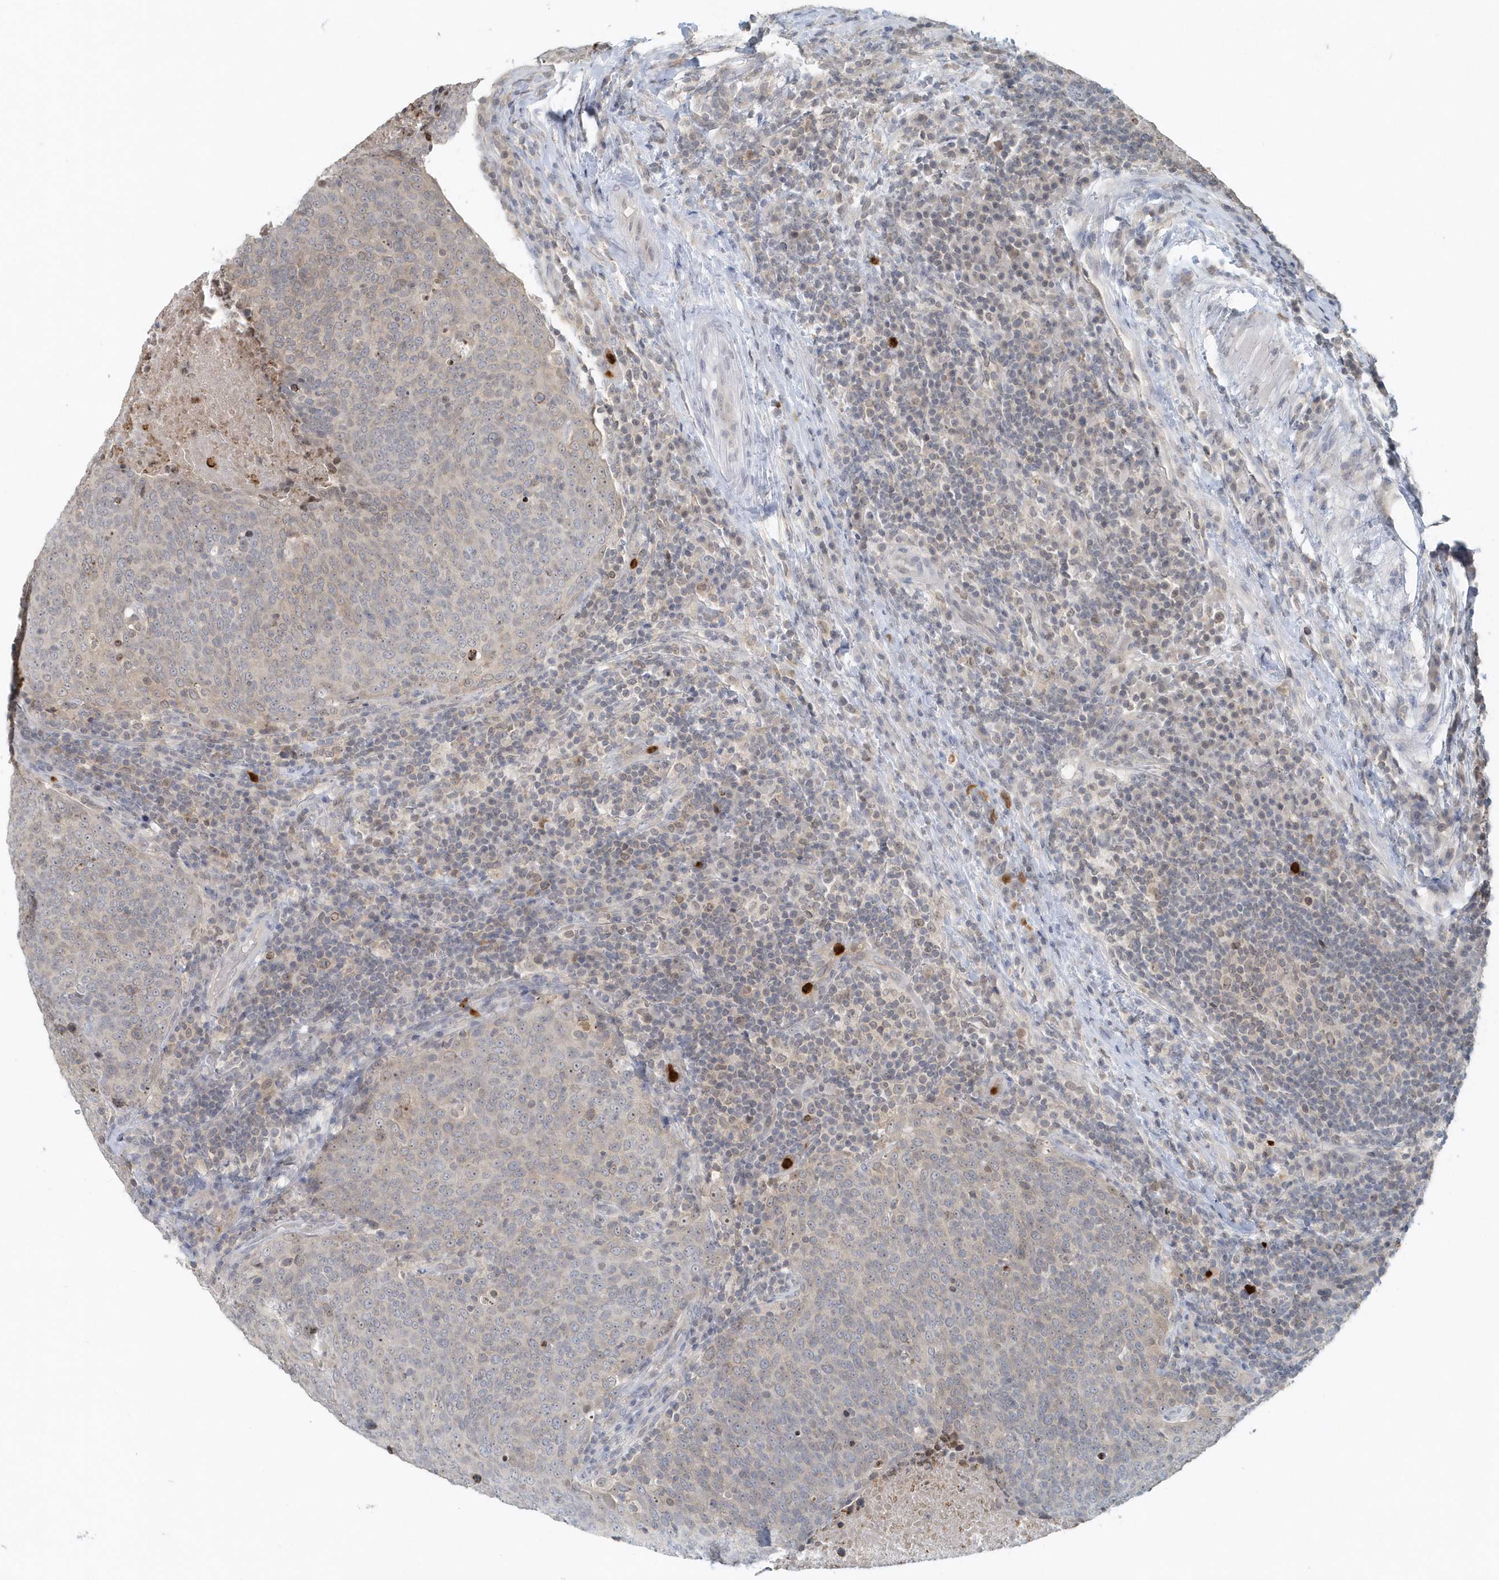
{"staining": {"intensity": "negative", "quantity": "none", "location": "none"}, "tissue": "head and neck cancer", "cell_type": "Tumor cells", "image_type": "cancer", "snomed": [{"axis": "morphology", "description": "Squamous cell carcinoma, NOS"}, {"axis": "morphology", "description": "Squamous cell carcinoma, metastatic, NOS"}, {"axis": "topography", "description": "Lymph node"}, {"axis": "topography", "description": "Head-Neck"}], "caption": "Immunohistochemical staining of head and neck squamous cell carcinoma exhibits no significant expression in tumor cells.", "gene": "NUP54", "patient": {"sex": "male", "age": 62}}